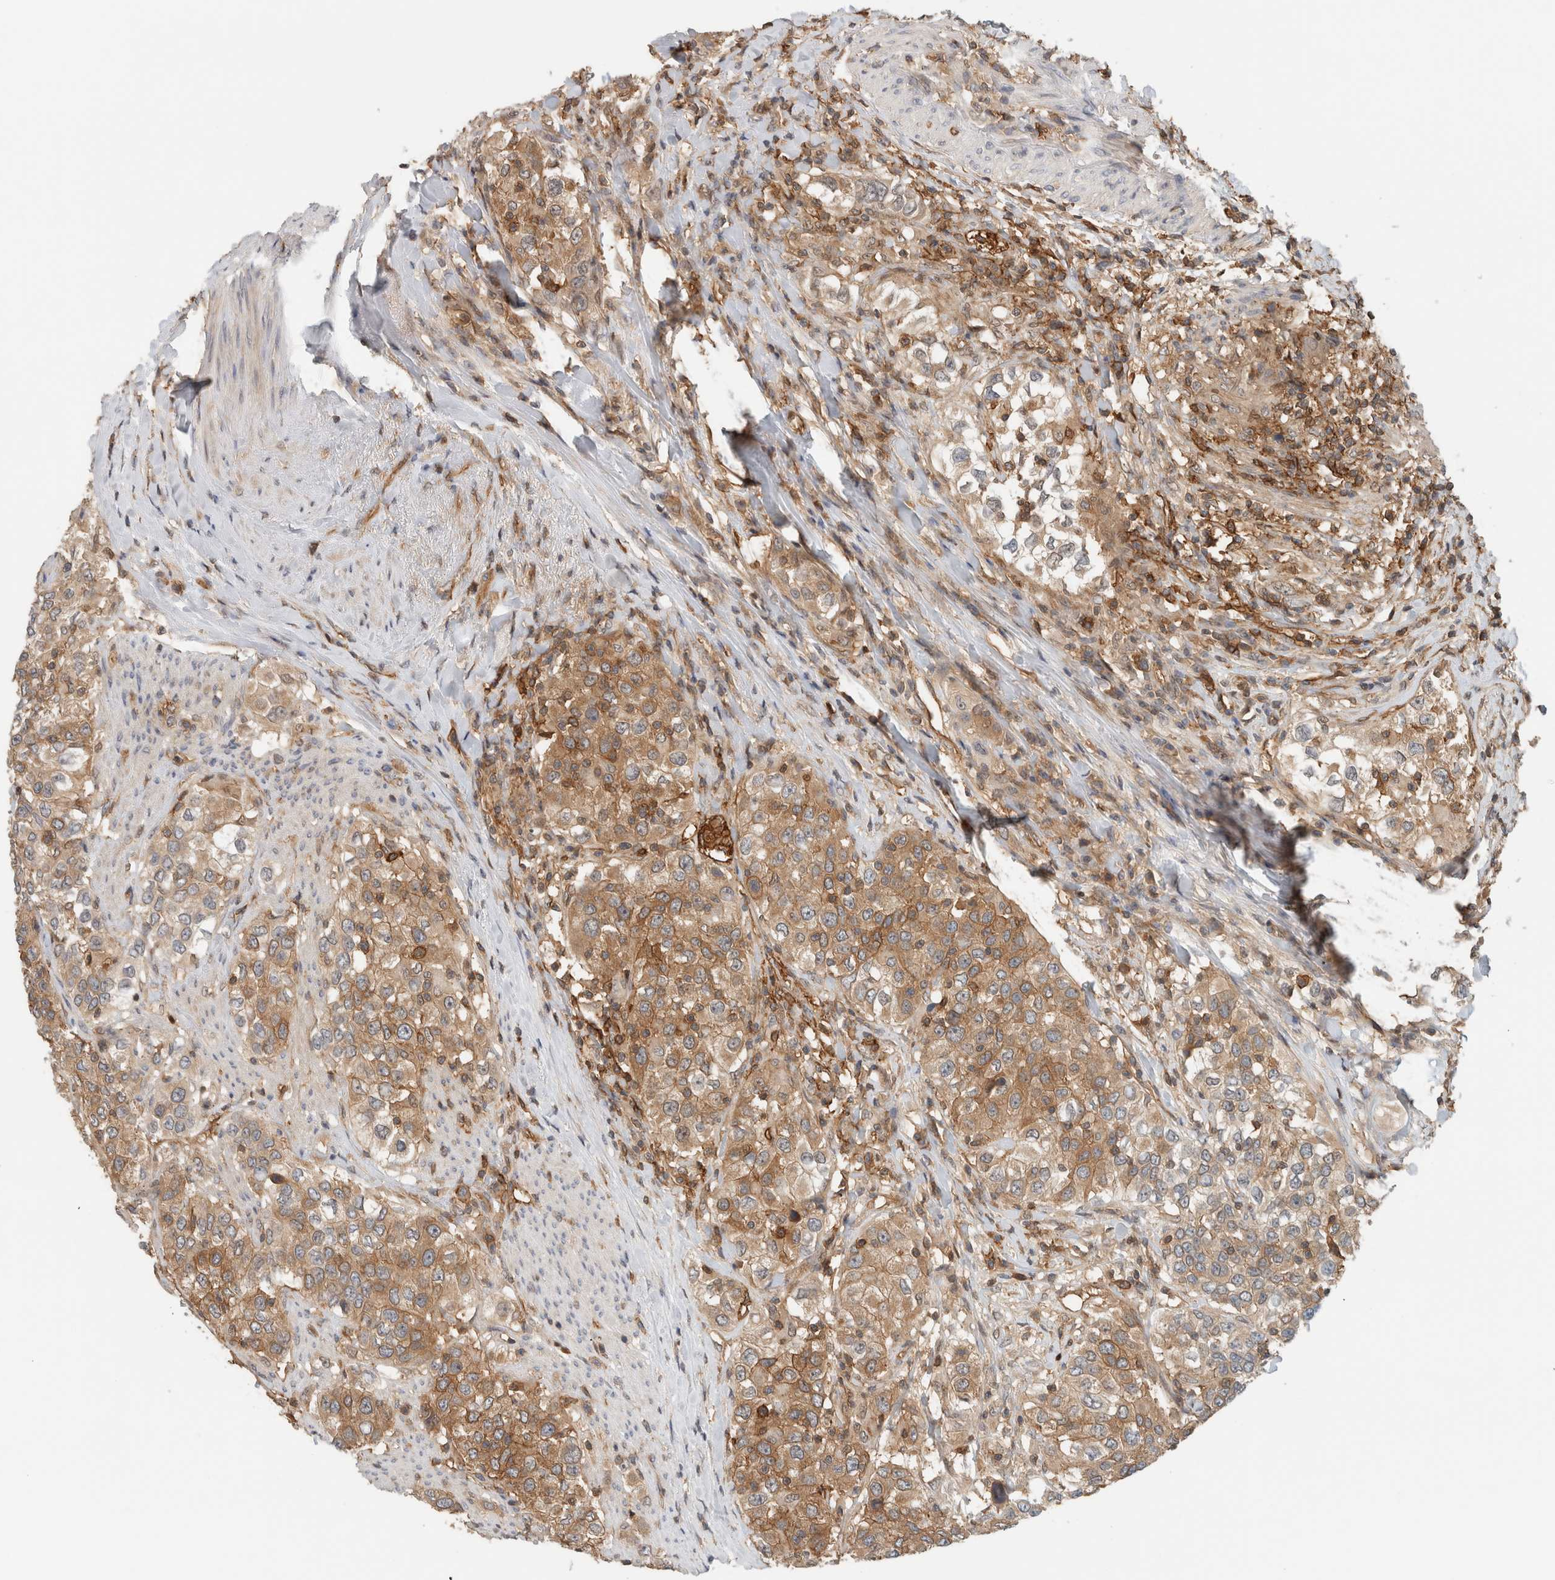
{"staining": {"intensity": "moderate", "quantity": ">75%", "location": "cytoplasmic/membranous"}, "tissue": "urothelial cancer", "cell_type": "Tumor cells", "image_type": "cancer", "snomed": [{"axis": "morphology", "description": "Urothelial carcinoma, High grade"}, {"axis": "topography", "description": "Urinary bladder"}], "caption": "Urothelial cancer stained for a protein exhibits moderate cytoplasmic/membranous positivity in tumor cells.", "gene": "PFDN4", "patient": {"sex": "female", "age": 80}}